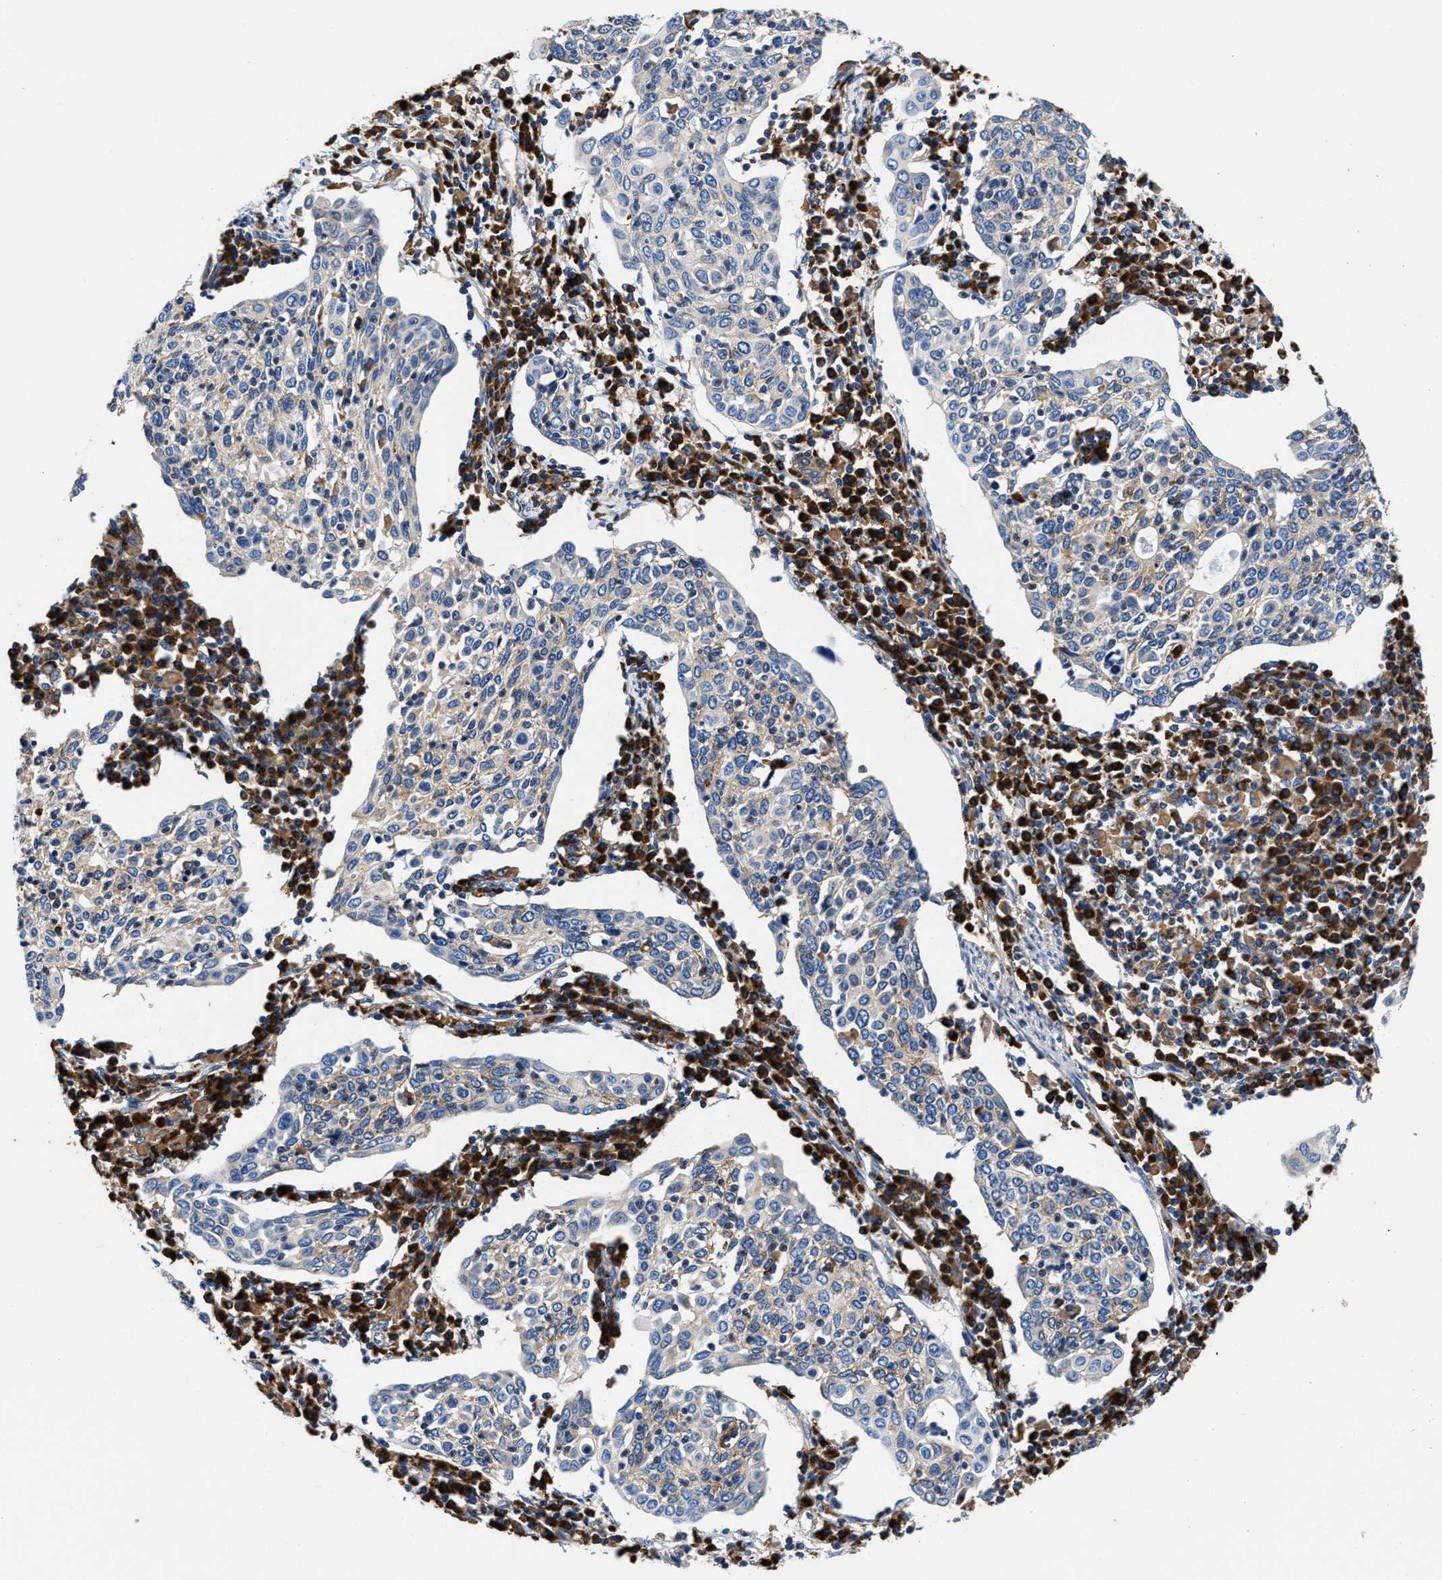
{"staining": {"intensity": "negative", "quantity": "none", "location": "none"}, "tissue": "cervical cancer", "cell_type": "Tumor cells", "image_type": "cancer", "snomed": [{"axis": "morphology", "description": "Squamous cell carcinoma, NOS"}, {"axis": "topography", "description": "Cervix"}], "caption": "This histopathology image is of cervical squamous cell carcinoma stained with immunohistochemistry (IHC) to label a protein in brown with the nuclei are counter-stained blue. There is no staining in tumor cells.", "gene": "PPP1R9B", "patient": {"sex": "female", "age": 40}}